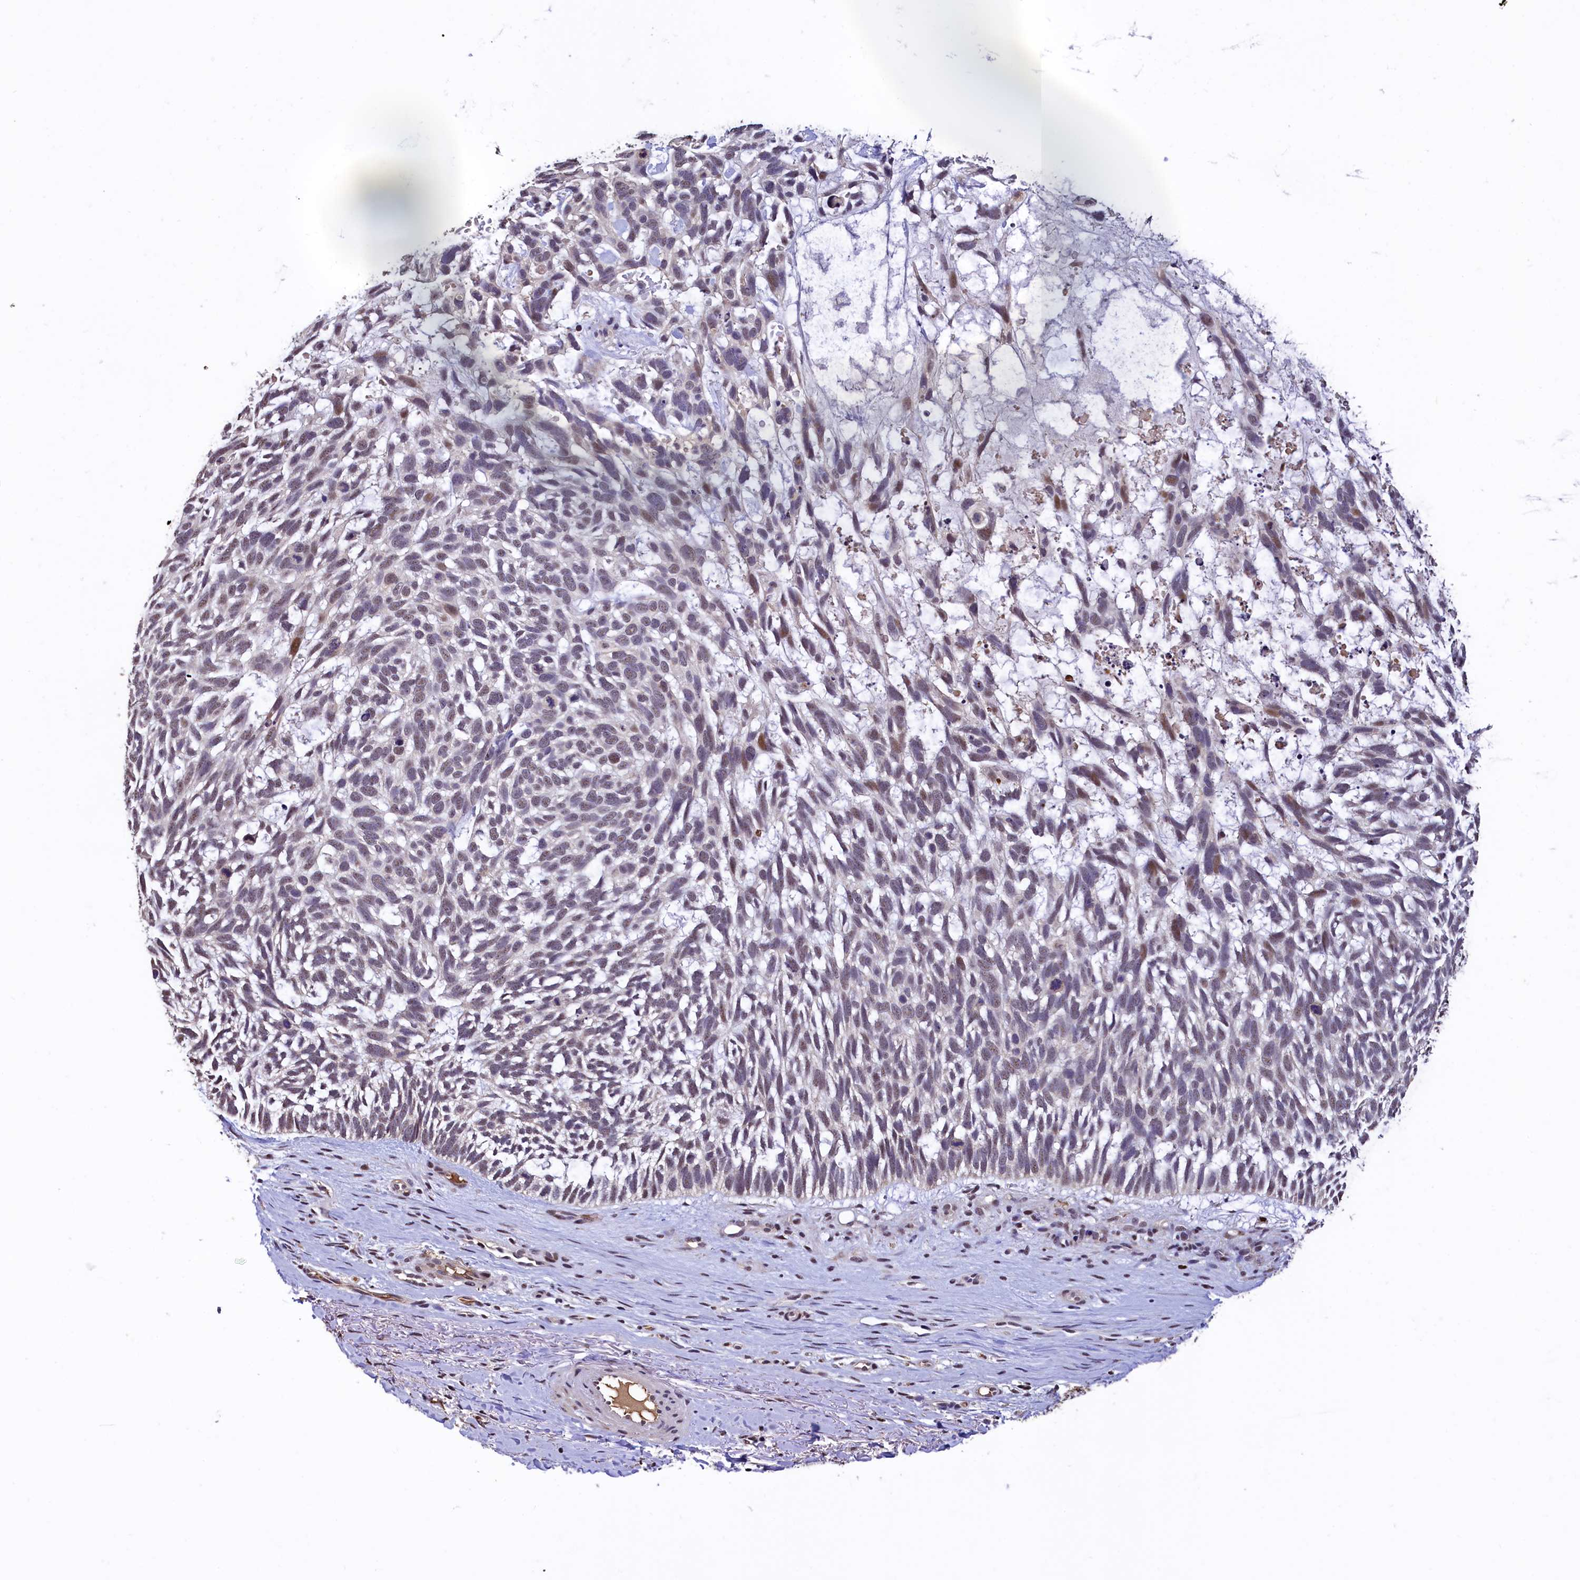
{"staining": {"intensity": "moderate", "quantity": "<25%", "location": "nuclear"}, "tissue": "skin cancer", "cell_type": "Tumor cells", "image_type": "cancer", "snomed": [{"axis": "morphology", "description": "Basal cell carcinoma"}, {"axis": "topography", "description": "Skin"}], "caption": "Protein expression analysis of skin cancer (basal cell carcinoma) reveals moderate nuclear positivity in approximately <25% of tumor cells.", "gene": "HECTD4", "patient": {"sex": "male", "age": 88}}